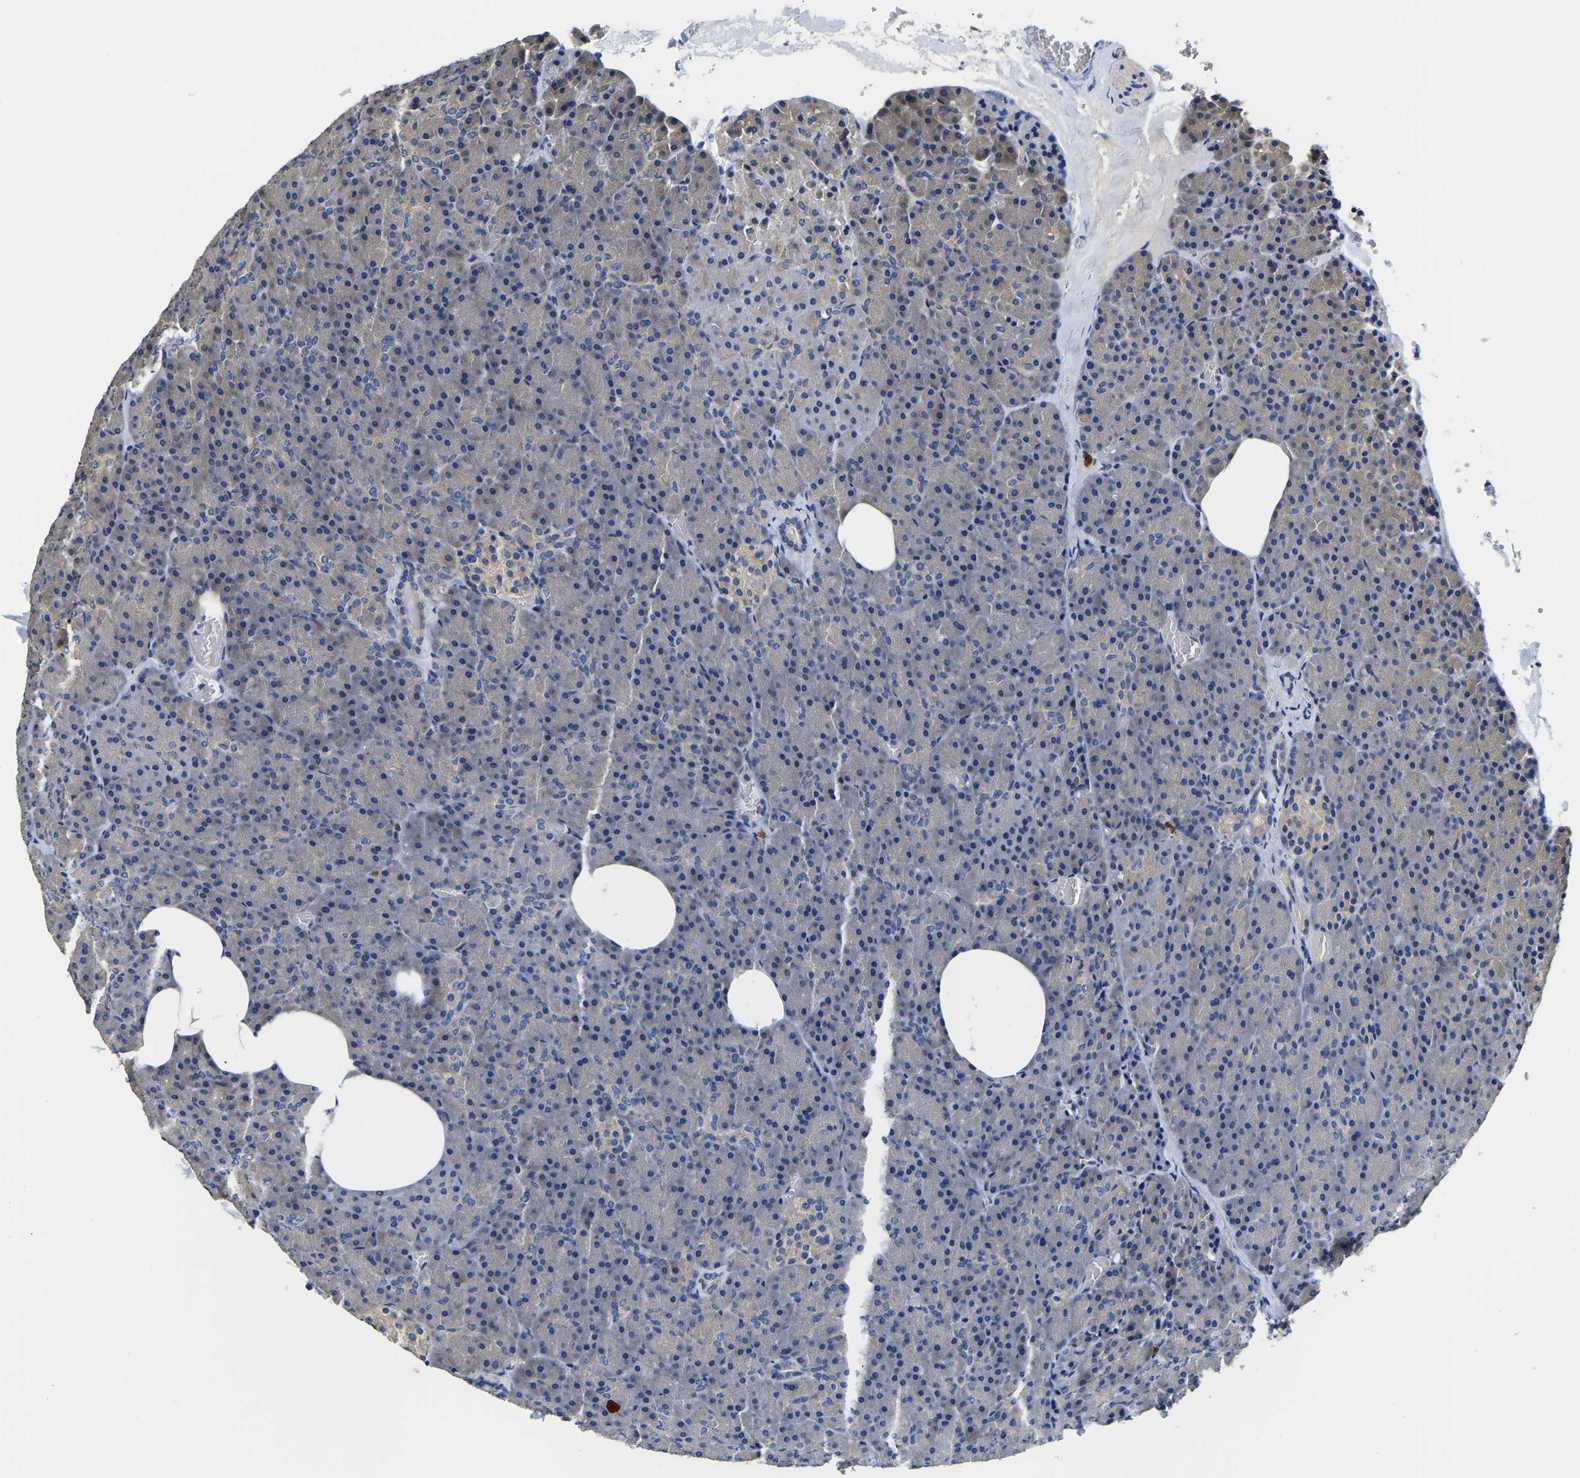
{"staining": {"intensity": "negative", "quantity": "none", "location": "none"}, "tissue": "pancreas", "cell_type": "Exocrine glandular cells", "image_type": "normal", "snomed": [{"axis": "morphology", "description": "Normal tissue, NOS"}, {"axis": "morphology", "description": "Carcinoid, malignant, NOS"}, {"axis": "topography", "description": "Pancreas"}], "caption": "Immunohistochemistry (IHC) of normal pancreas shows no expression in exocrine glandular cells. Brightfield microscopy of immunohistochemistry stained with DAB (brown) and hematoxylin (blue), captured at high magnification.", "gene": "CSDE1", "patient": {"sex": "female", "age": 35}}